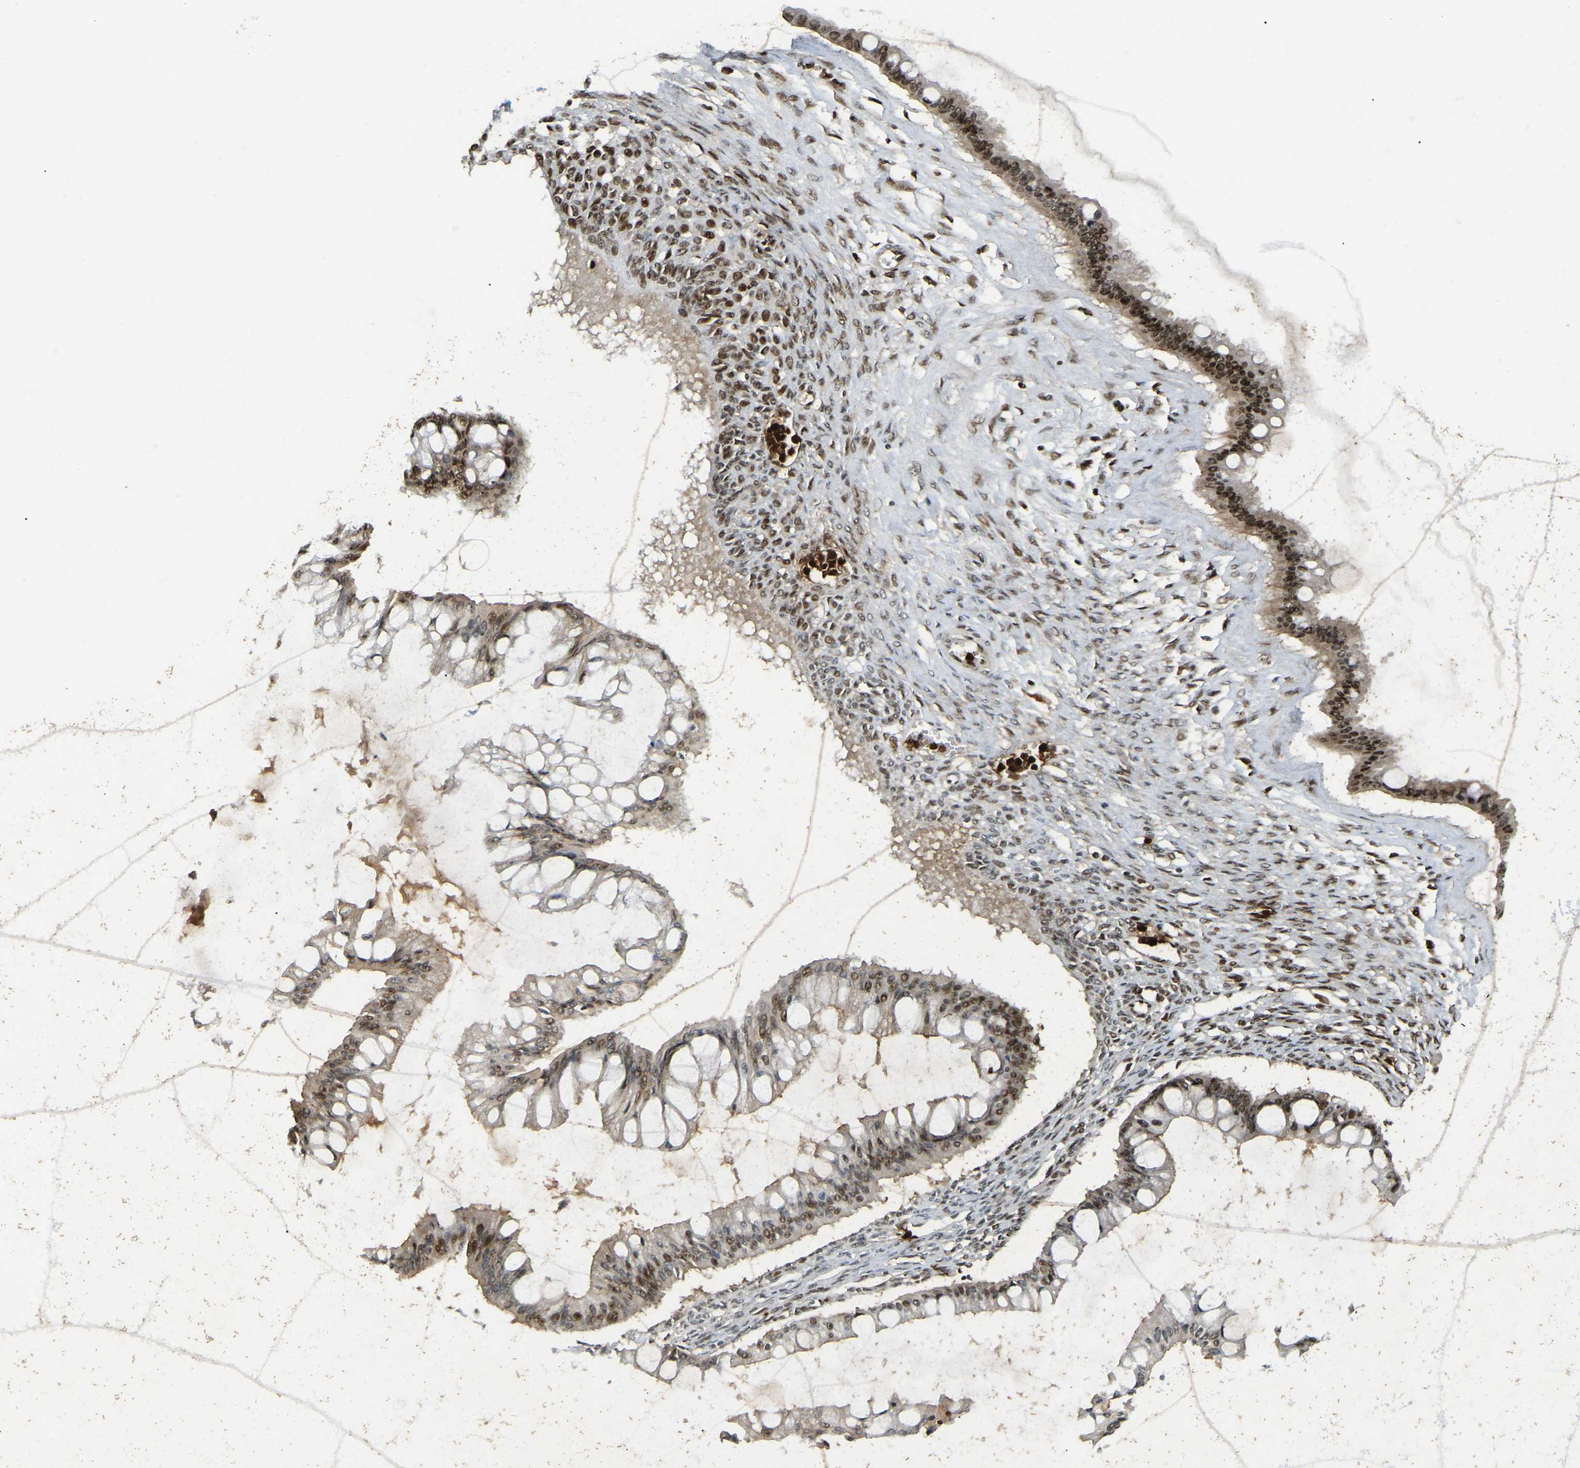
{"staining": {"intensity": "moderate", "quantity": ">75%", "location": "cytoplasmic/membranous,nuclear"}, "tissue": "ovarian cancer", "cell_type": "Tumor cells", "image_type": "cancer", "snomed": [{"axis": "morphology", "description": "Cystadenocarcinoma, mucinous, NOS"}, {"axis": "topography", "description": "Ovary"}], "caption": "Ovarian cancer (mucinous cystadenocarcinoma) stained with immunohistochemistry (IHC) exhibits moderate cytoplasmic/membranous and nuclear expression in about >75% of tumor cells.", "gene": "LRRC61", "patient": {"sex": "female", "age": 73}}